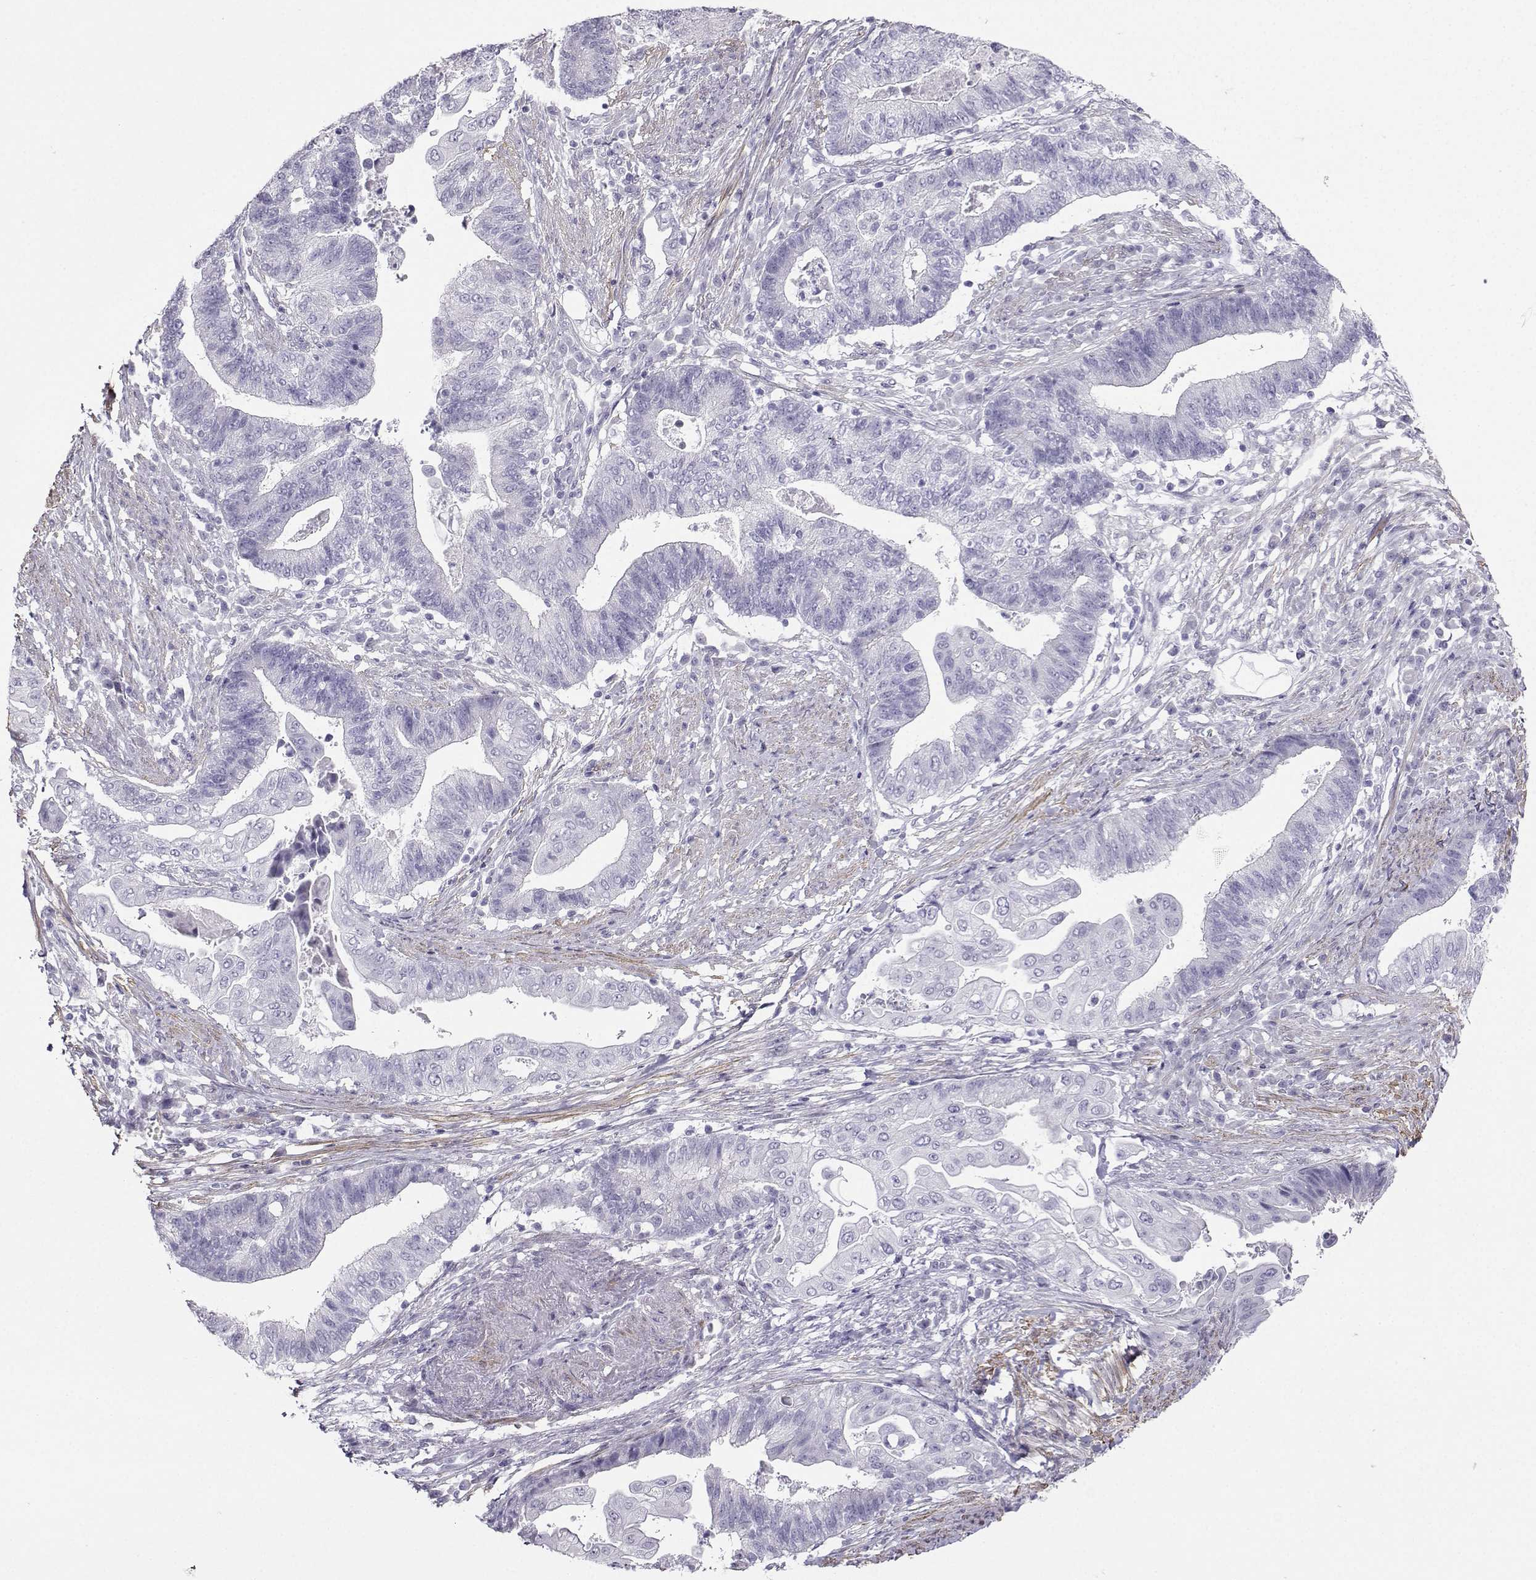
{"staining": {"intensity": "negative", "quantity": "none", "location": "none"}, "tissue": "endometrial cancer", "cell_type": "Tumor cells", "image_type": "cancer", "snomed": [{"axis": "morphology", "description": "Adenocarcinoma, NOS"}, {"axis": "topography", "description": "Uterus"}, {"axis": "topography", "description": "Endometrium"}], "caption": "This histopathology image is of endometrial adenocarcinoma stained with immunohistochemistry to label a protein in brown with the nuclei are counter-stained blue. There is no positivity in tumor cells.", "gene": "KIF17", "patient": {"sex": "female", "age": 54}}